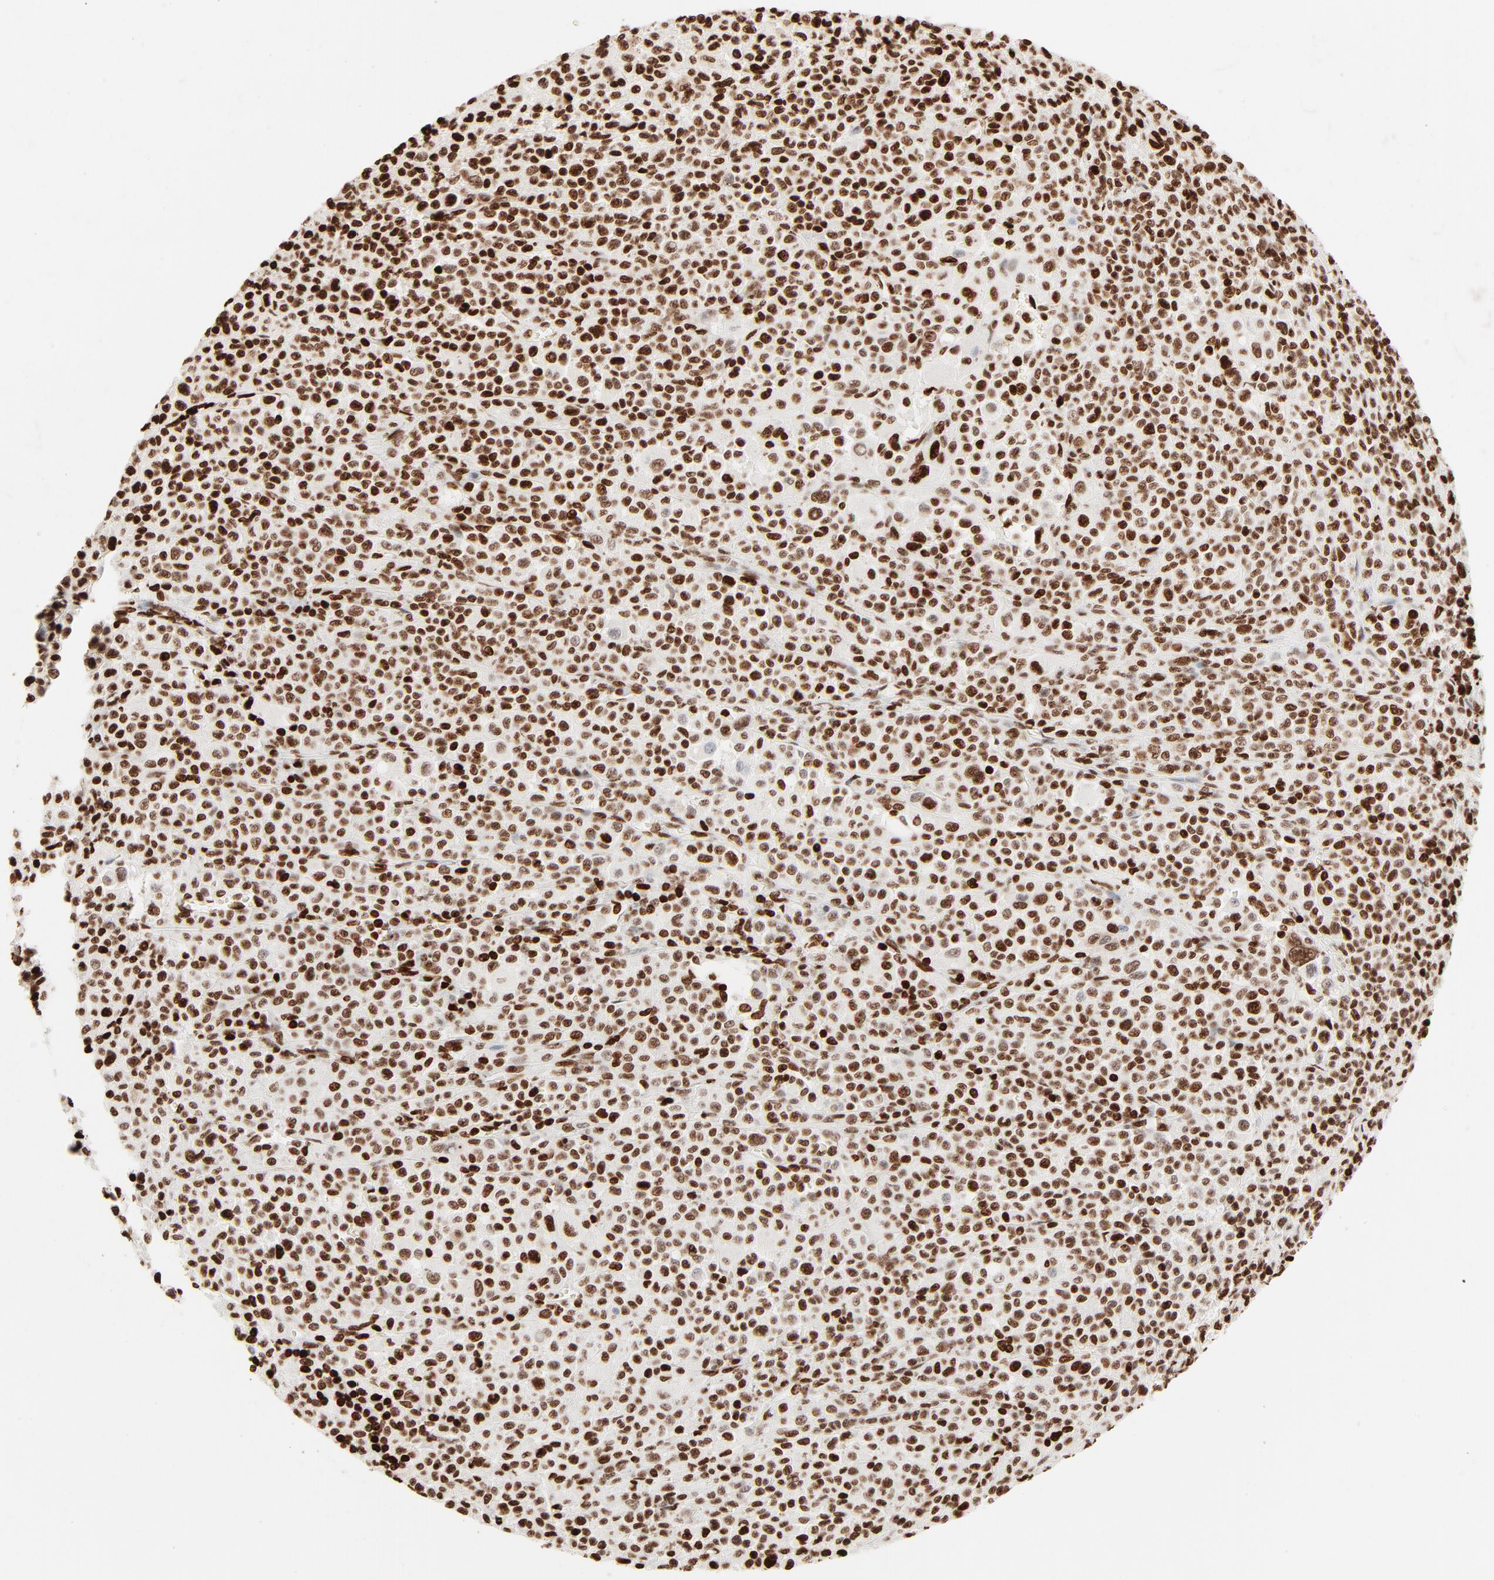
{"staining": {"intensity": "moderate", "quantity": ">75%", "location": "nuclear"}, "tissue": "melanoma", "cell_type": "Tumor cells", "image_type": "cancer", "snomed": [{"axis": "morphology", "description": "Malignant melanoma, Metastatic site"}, {"axis": "topography", "description": "Skin"}], "caption": "This photomicrograph demonstrates immunohistochemistry (IHC) staining of human melanoma, with medium moderate nuclear expression in approximately >75% of tumor cells.", "gene": "HMGB2", "patient": {"sex": "female", "age": 74}}